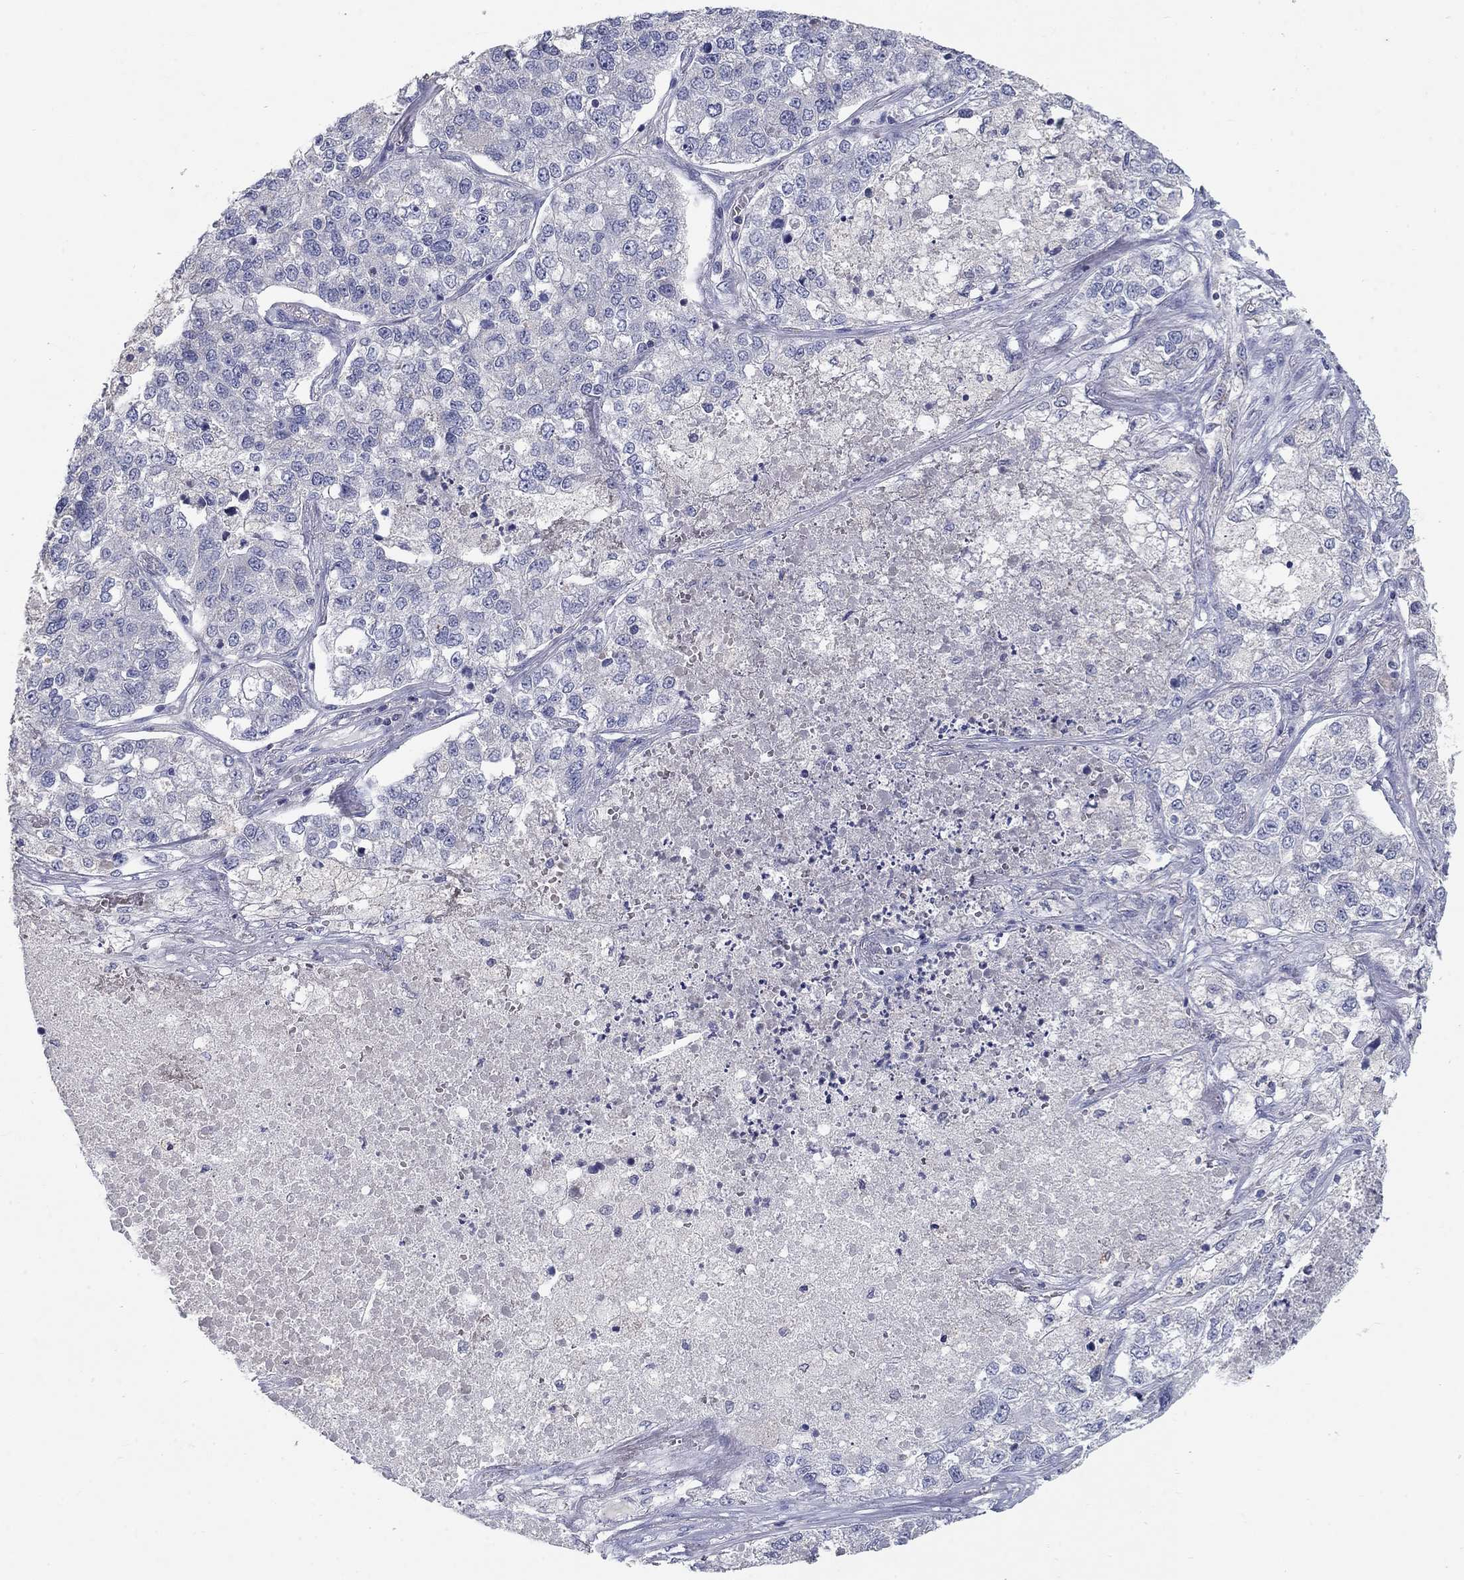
{"staining": {"intensity": "negative", "quantity": "none", "location": "none"}, "tissue": "lung cancer", "cell_type": "Tumor cells", "image_type": "cancer", "snomed": [{"axis": "morphology", "description": "Adenocarcinoma, NOS"}, {"axis": "topography", "description": "Lung"}], "caption": "The image demonstrates no staining of tumor cells in lung adenocarcinoma.", "gene": "PTH1R", "patient": {"sex": "male", "age": 49}}